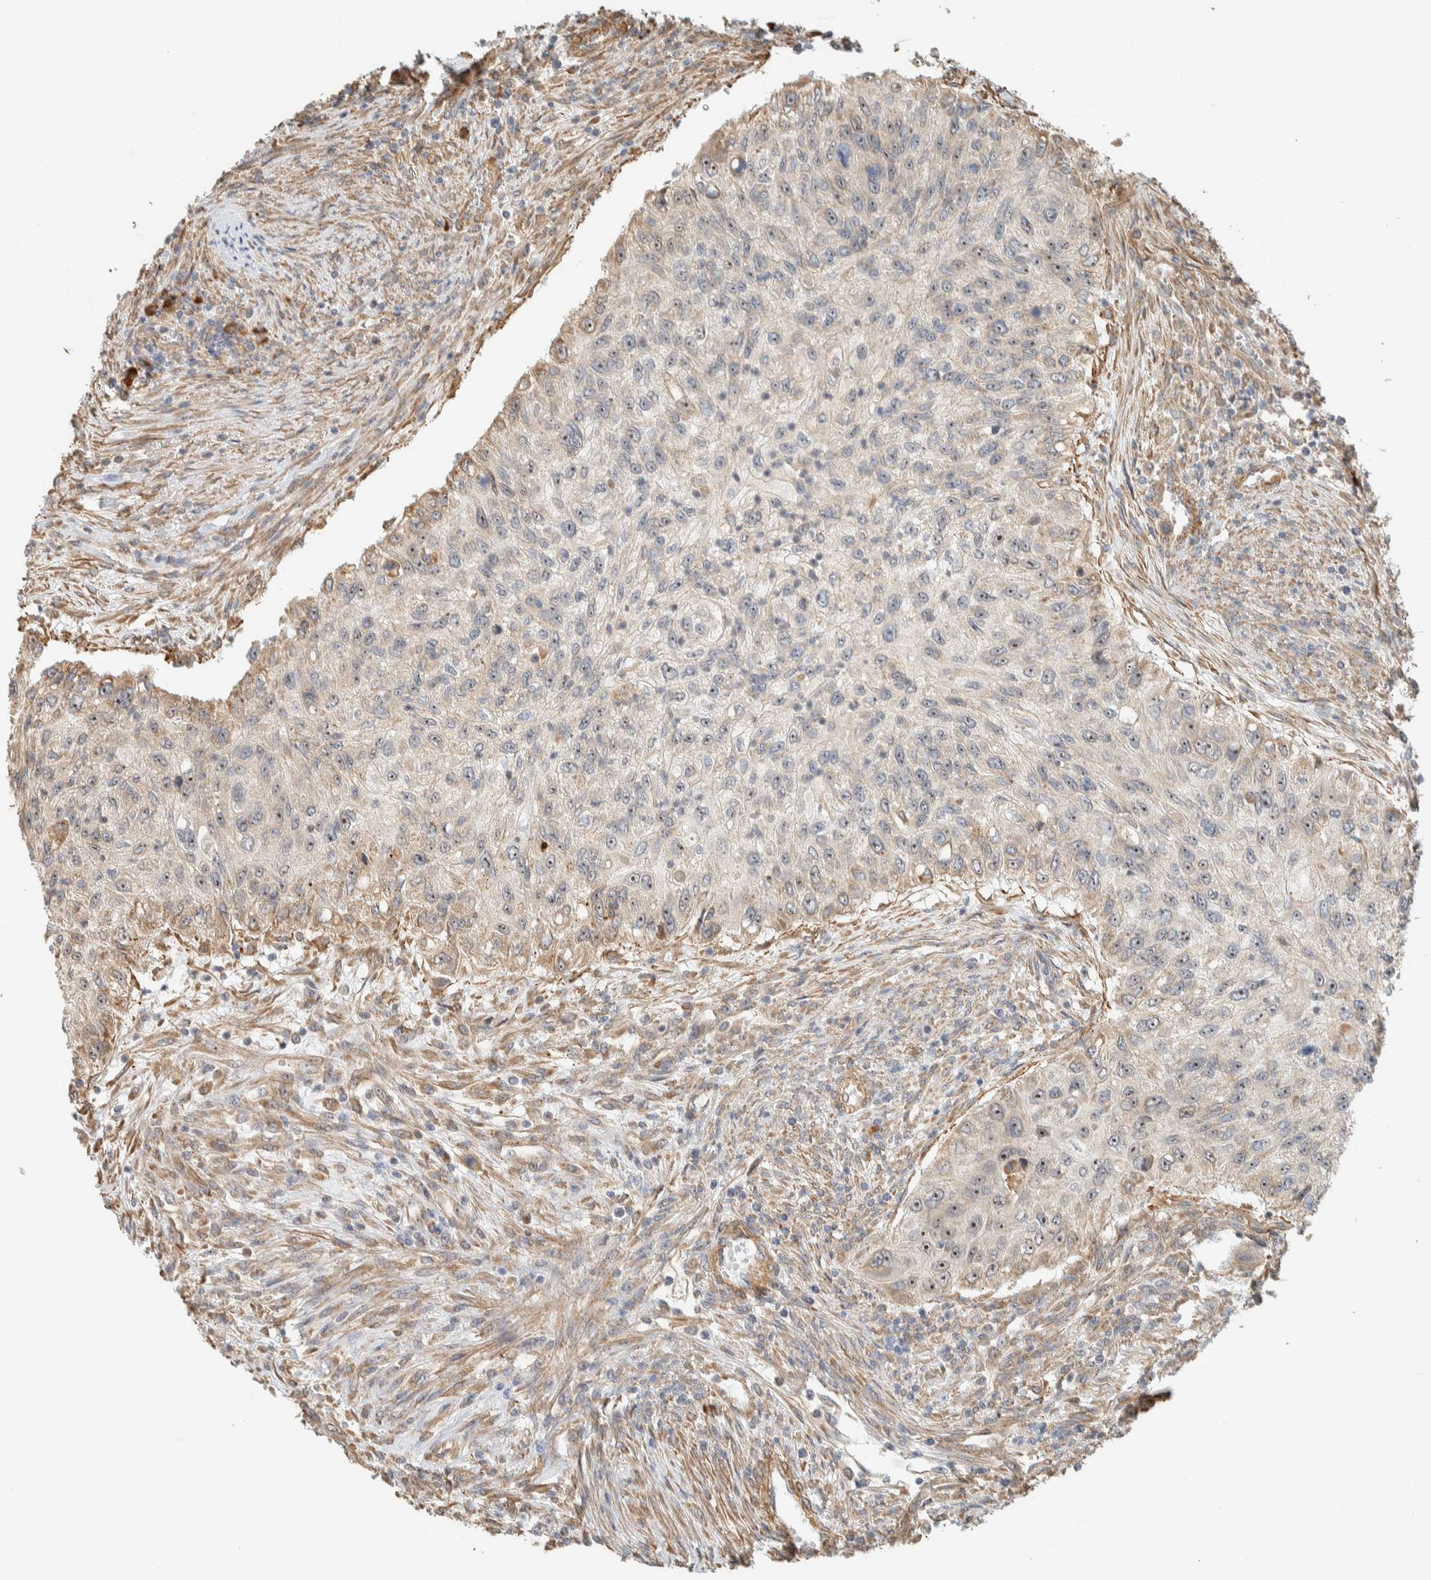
{"staining": {"intensity": "weak", "quantity": "25%-75%", "location": "cytoplasmic/membranous"}, "tissue": "urothelial cancer", "cell_type": "Tumor cells", "image_type": "cancer", "snomed": [{"axis": "morphology", "description": "Urothelial carcinoma, High grade"}, {"axis": "topography", "description": "Urinary bladder"}], "caption": "A high-resolution histopathology image shows IHC staining of urothelial carcinoma (high-grade), which demonstrates weak cytoplasmic/membranous positivity in approximately 25%-75% of tumor cells.", "gene": "KLHL40", "patient": {"sex": "female", "age": 60}}